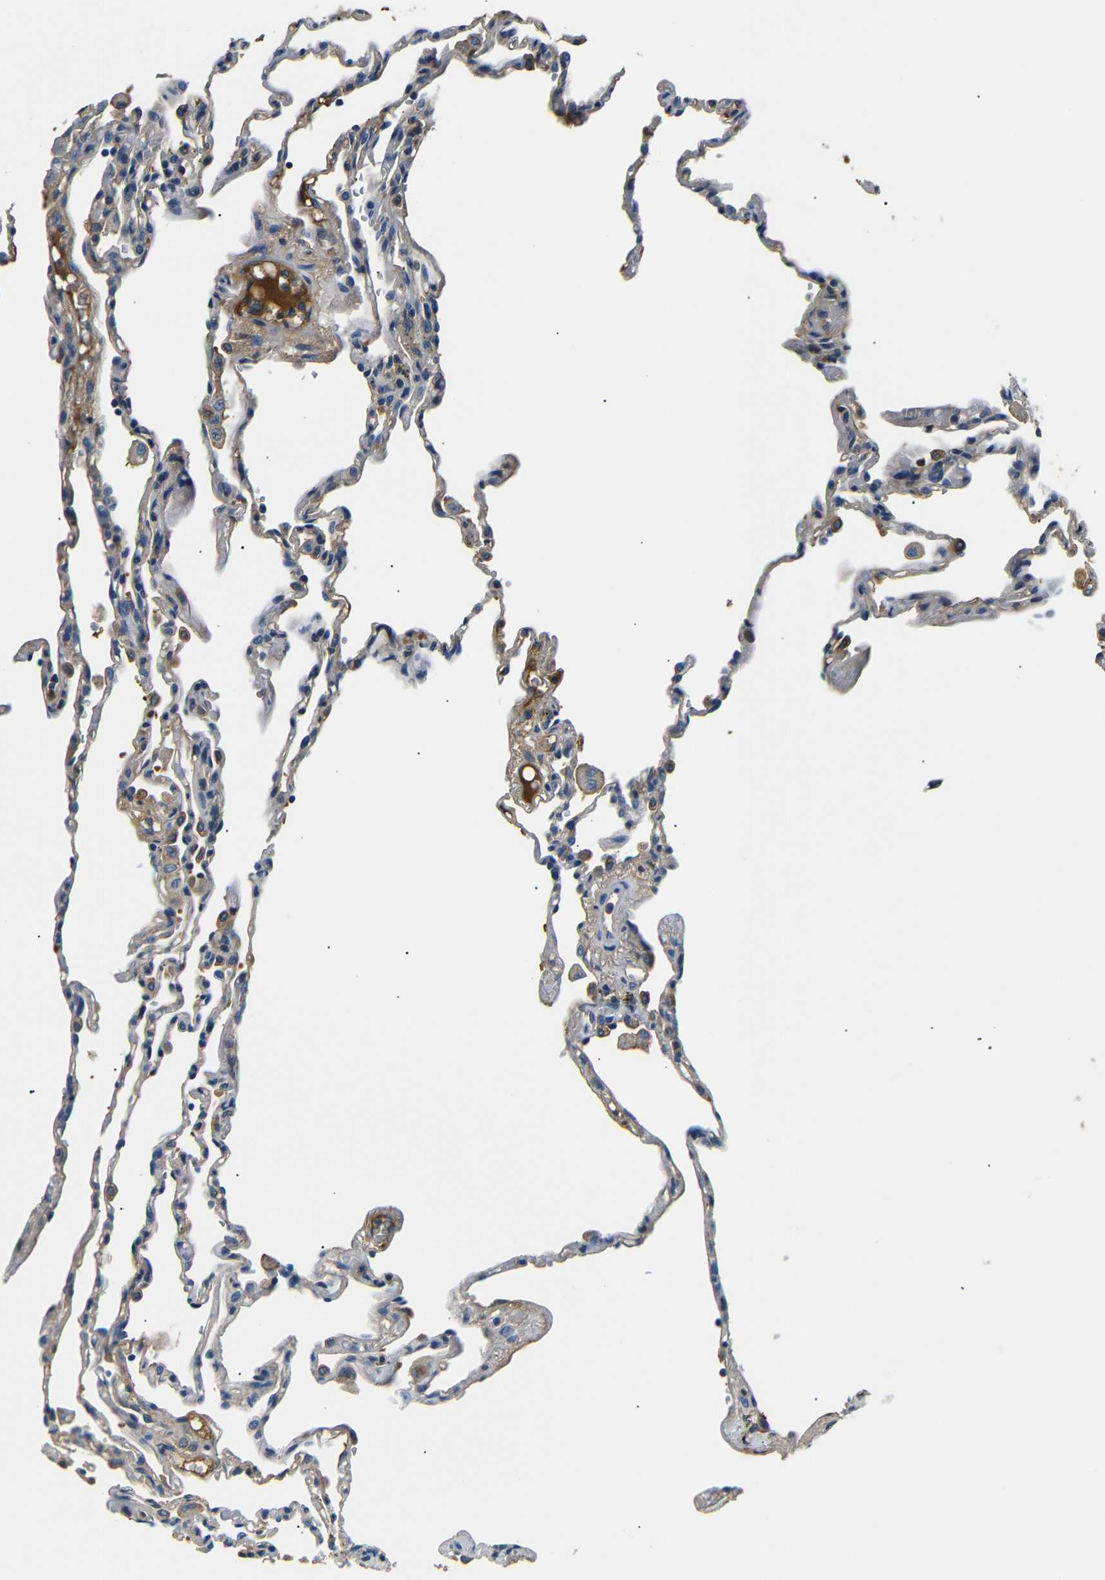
{"staining": {"intensity": "moderate", "quantity": "25%-75%", "location": "cytoplasmic/membranous"}, "tissue": "lung", "cell_type": "Alveolar cells", "image_type": "normal", "snomed": [{"axis": "morphology", "description": "Normal tissue, NOS"}, {"axis": "topography", "description": "Lung"}], "caption": "The photomicrograph exhibits staining of benign lung, revealing moderate cytoplasmic/membranous protein staining (brown color) within alveolar cells.", "gene": "LHCGR", "patient": {"sex": "male", "age": 59}}